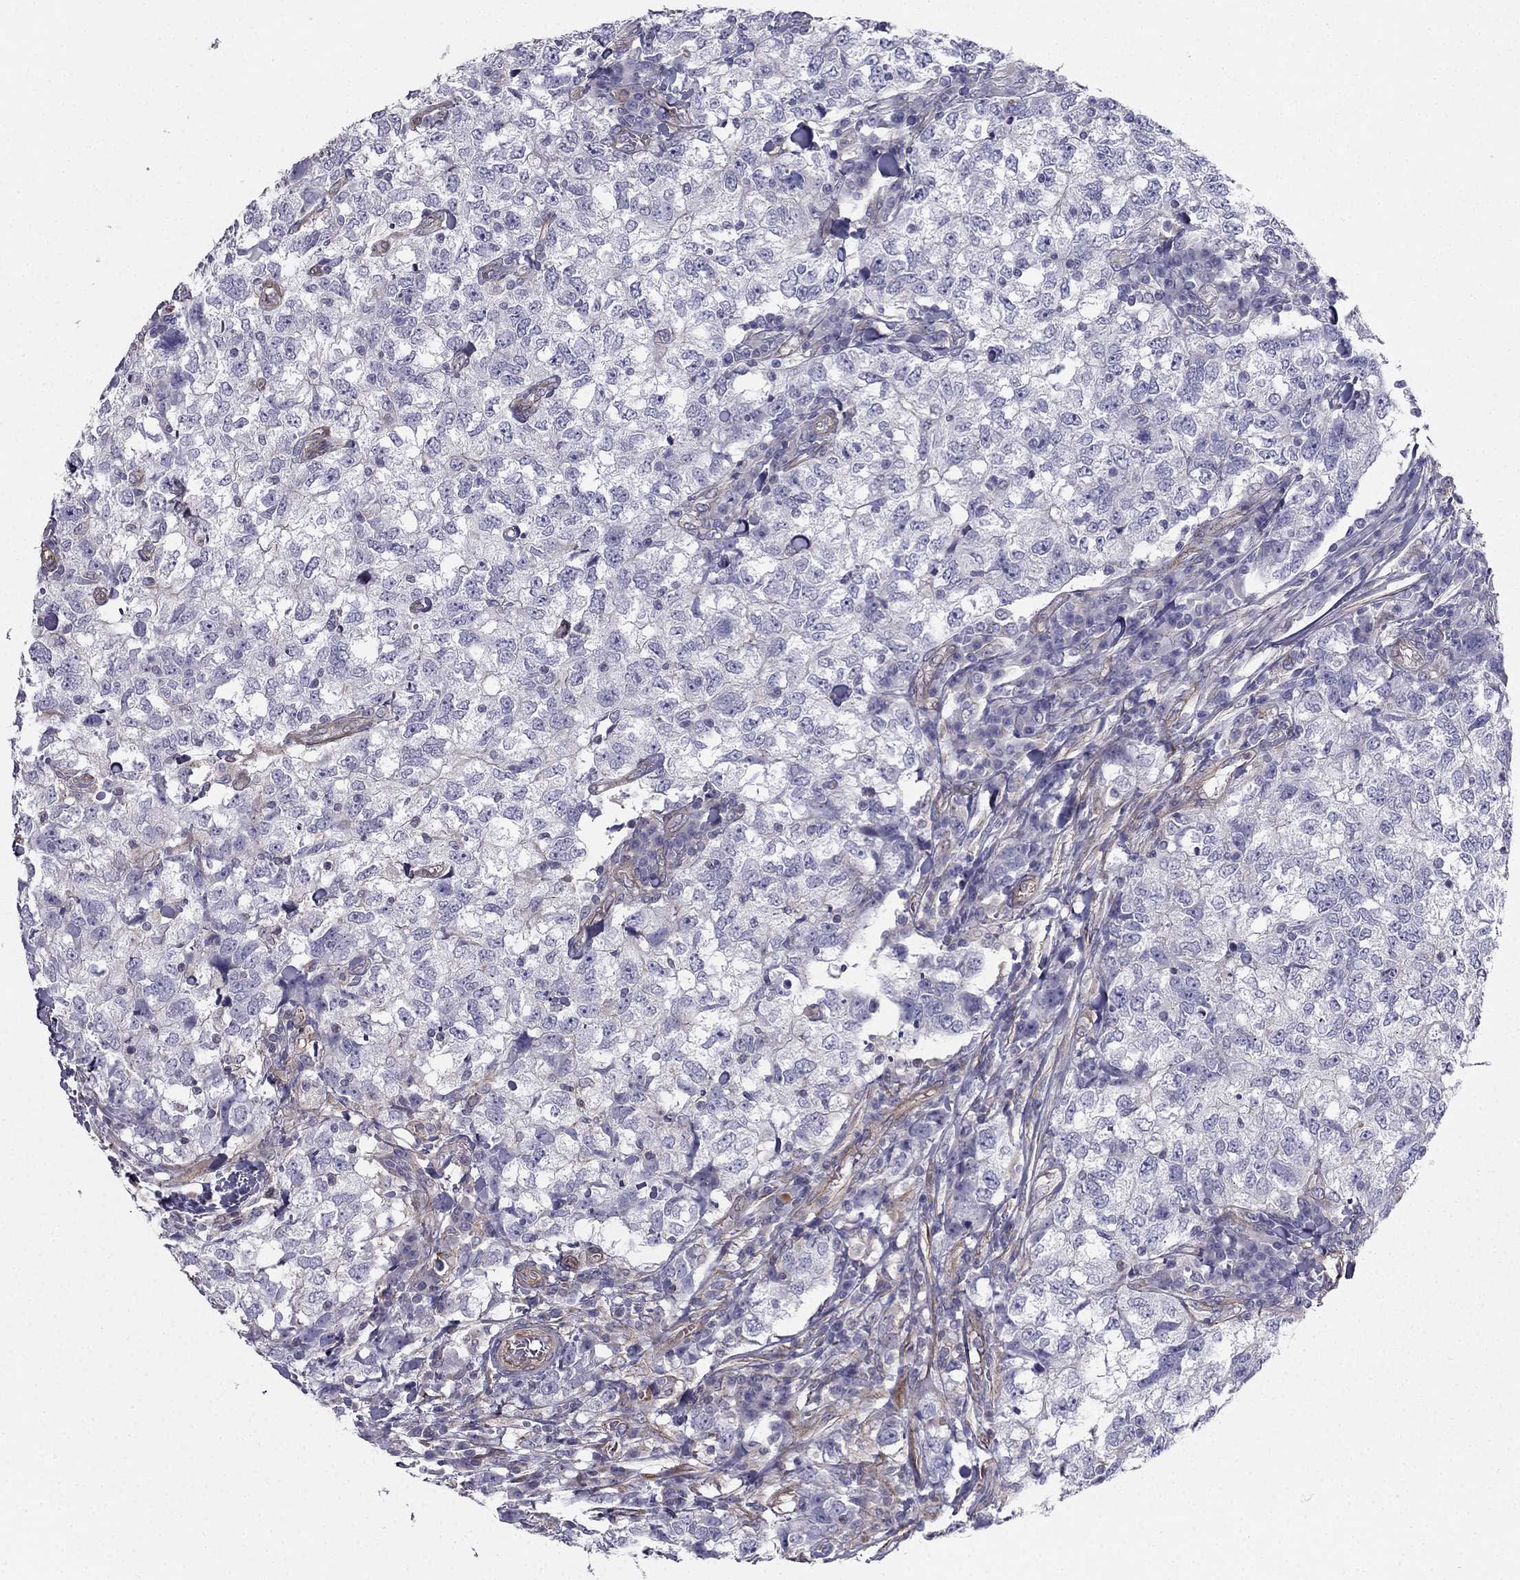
{"staining": {"intensity": "negative", "quantity": "none", "location": "none"}, "tissue": "breast cancer", "cell_type": "Tumor cells", "image_type": "cancer", "snomed": [{"axis": "morphology", "description": "Duct carcinoma"}, {"axis": "topography", "description": "Breast"}], "caption": "Tumor cells are negative for protein expression in human breast cancer. (DAB immunohistochemistry (IHC) with hematoxylin counter stain).", "gene": "ENOX1", "patient": {"sex": "female", "age": 30}}